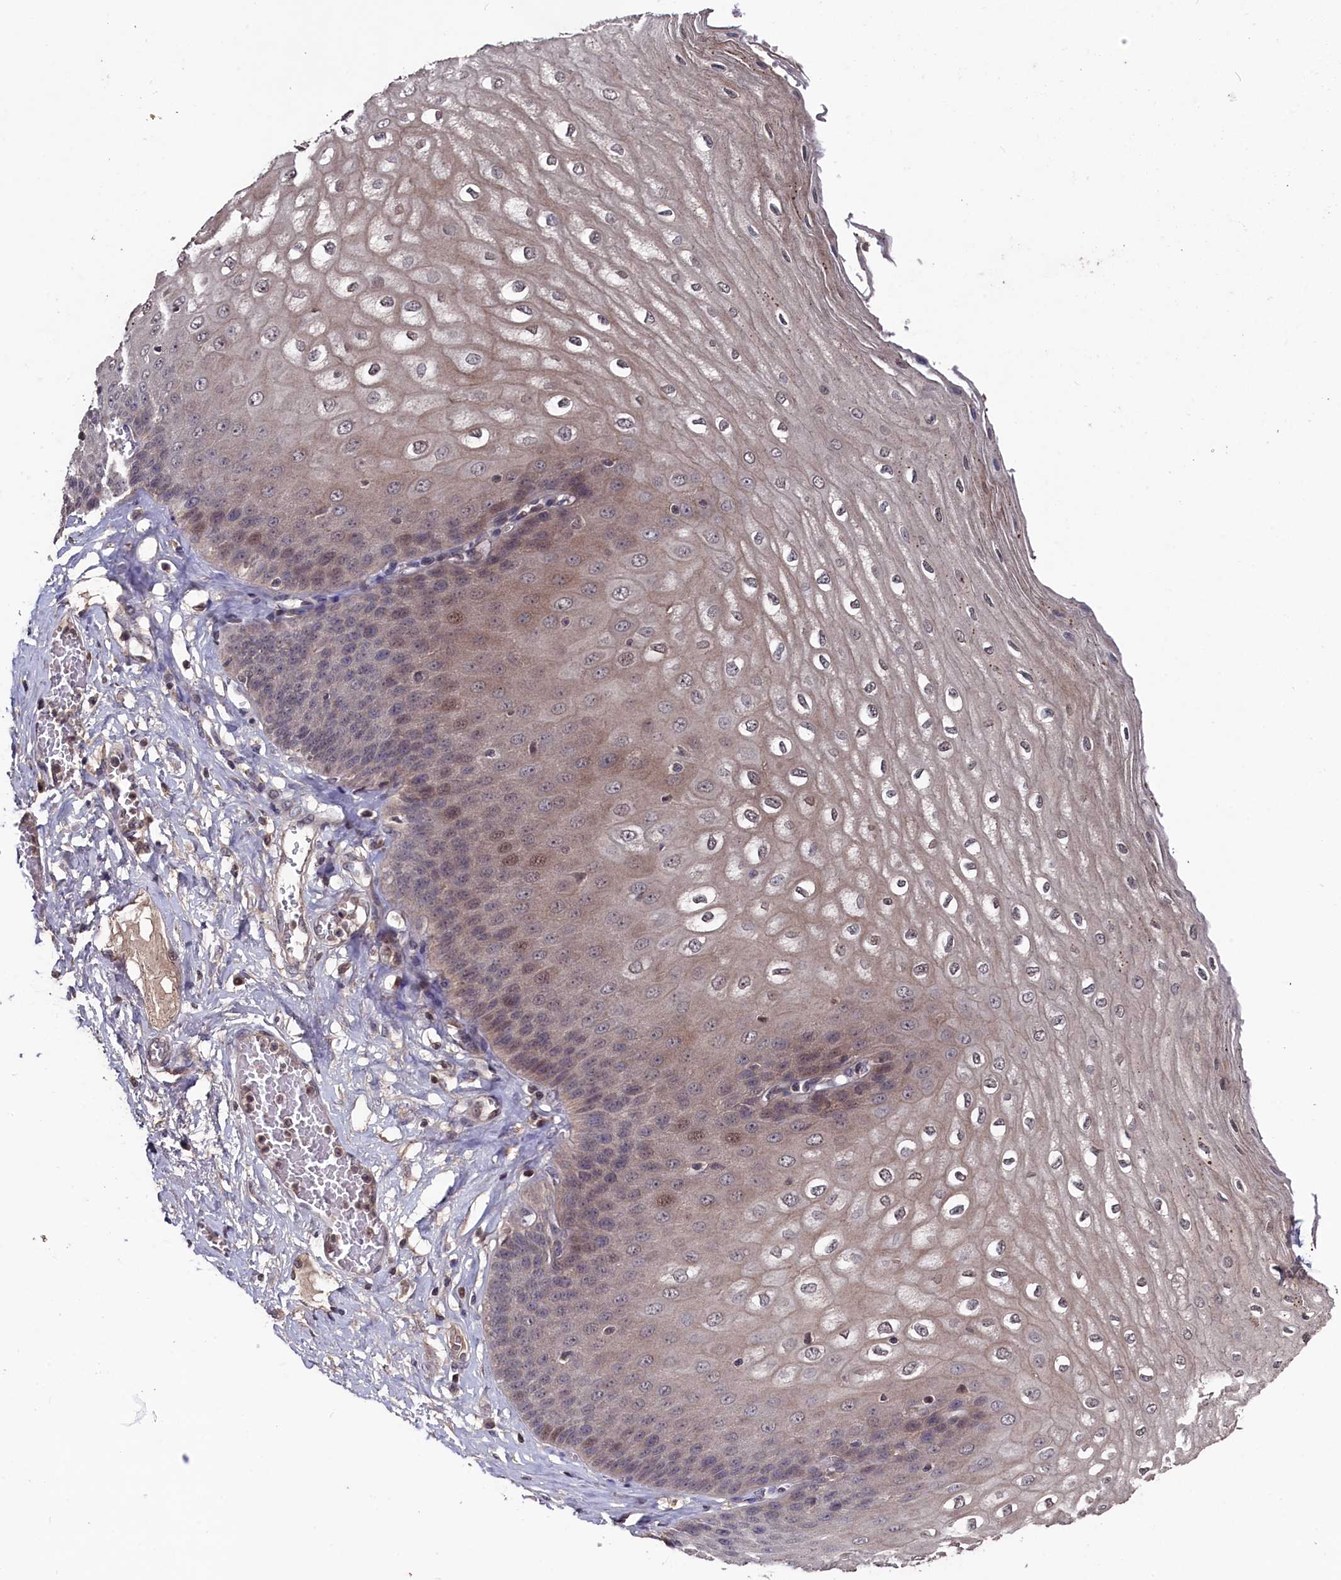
{"staining": {"intensity": "moderate", "quantity": "25%-75%", "location": "cytoplasmic/membranous,nuclear"}, "tissue": "esophagus", "cell_type": "Squamous epithelial cells", "image_type": "normal", "snomed": [{"axis": "morphology", "description": "Normal tissue, NOS"}, {"axis": "topography", "description": "Esophagus"}], "caption": "This histopathology image shows immunohistochemistry (IHC) staining of benign human esophagus, with medium moderate cytoplasmic/membranous,nuclear staining in about 25%-75% of squamous epithelial cells.", "gene": "TMC5", "patient": {"sex": "male", "age": 60}}